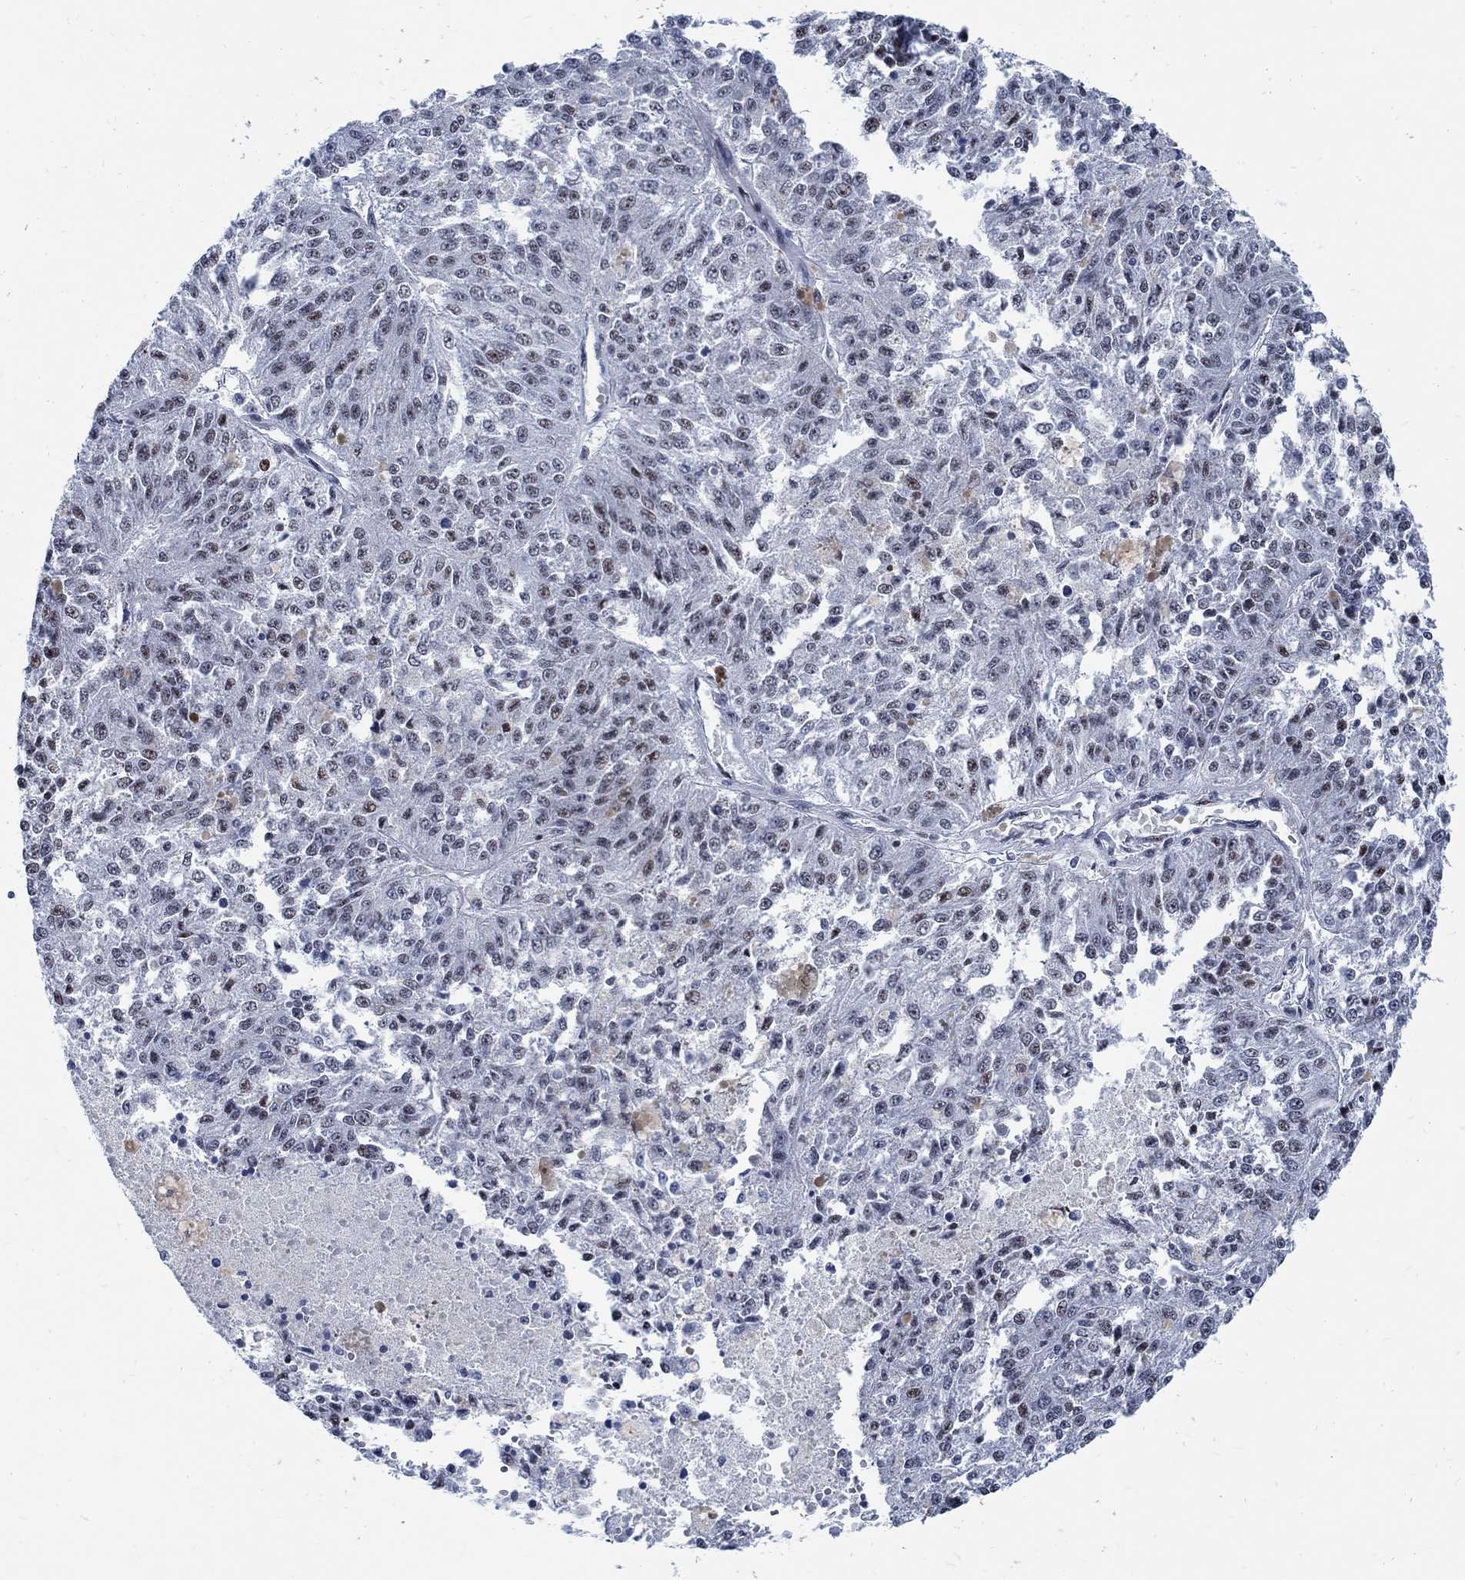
{"staining": {"intensity": "weak", "quantity": "<25%", "location": "nuclear"}, "tissue": "melanoma", "cell_type": "Tumor cells", "image_type": "cancer", "snomed": [{"axis": "morphology", "description": "Malignant melanoma, Metastatic site"}, {"axis": "topography", "description": "Lymph node"}], "caption": "IHC image of malignant melanoma (metastatic site) stained for a protein (brown), which displays no staining in tumor cells. Nuclei are stained in blue.", "gene": "DLK1", "patient": {"sex": "female", "age": 64}}